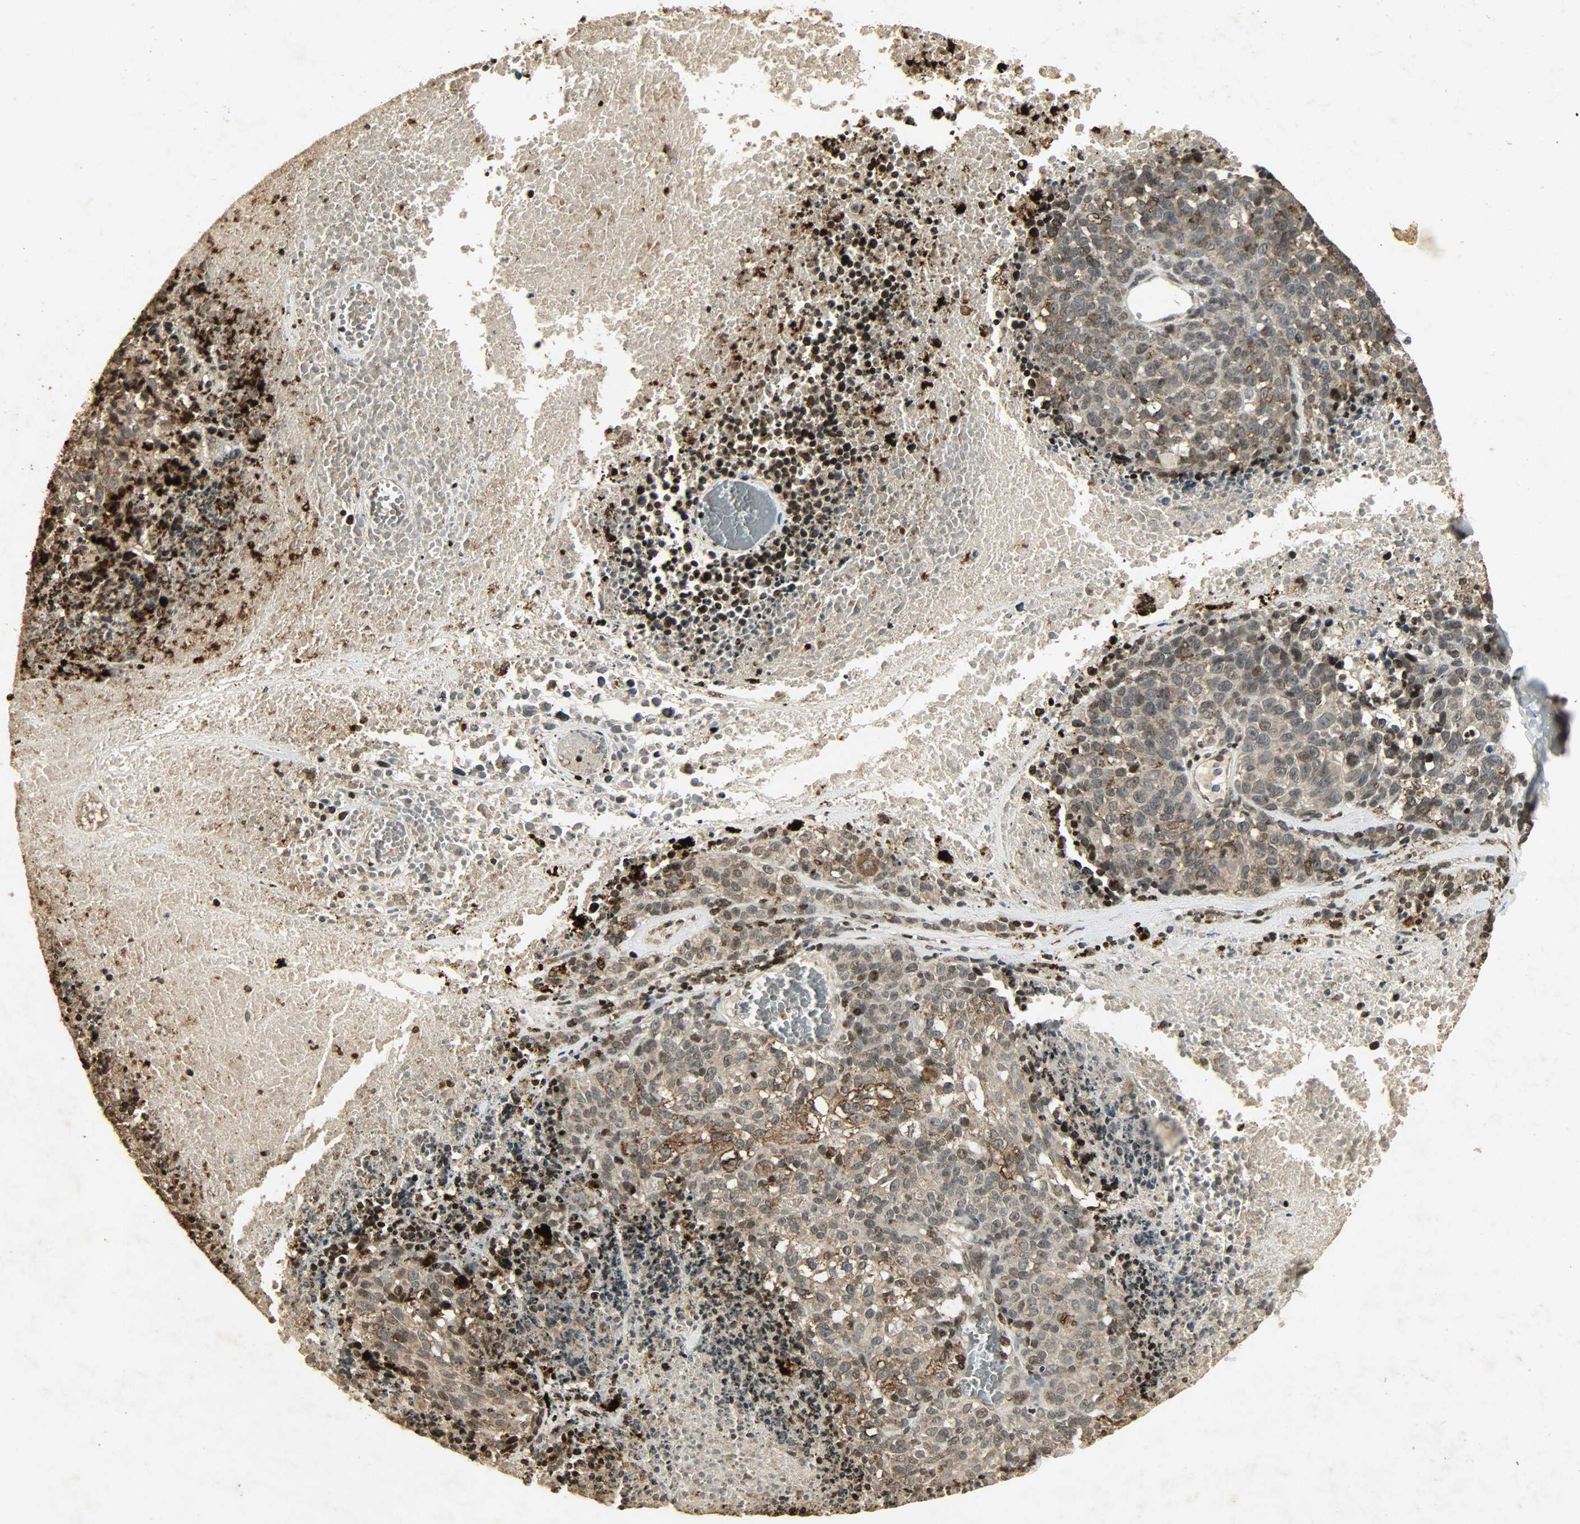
{"staining": {"intensity": "moderate", "quantity": ">75%", "location": "cytoplasmic/membranous,nuclear"}, "tissue": "melanoma", "cell_type": "Tumor cells", "image_type": "cancer", "snomed": [{"axis": "morphology", "description": "Malignant melanoma, Metastatic site"}, {"axis": "topography", "description": "Cerebral cortex"}], "caption": "This image reveals immunohistochemistry (IHC) staining of melanoma, with medium moderate cytoplasmic/membranous and nuclear expression in approximately >75% of tumor cells.", "gene": "PPP3R1", "patient": {"sex": "female", "age": 52}}